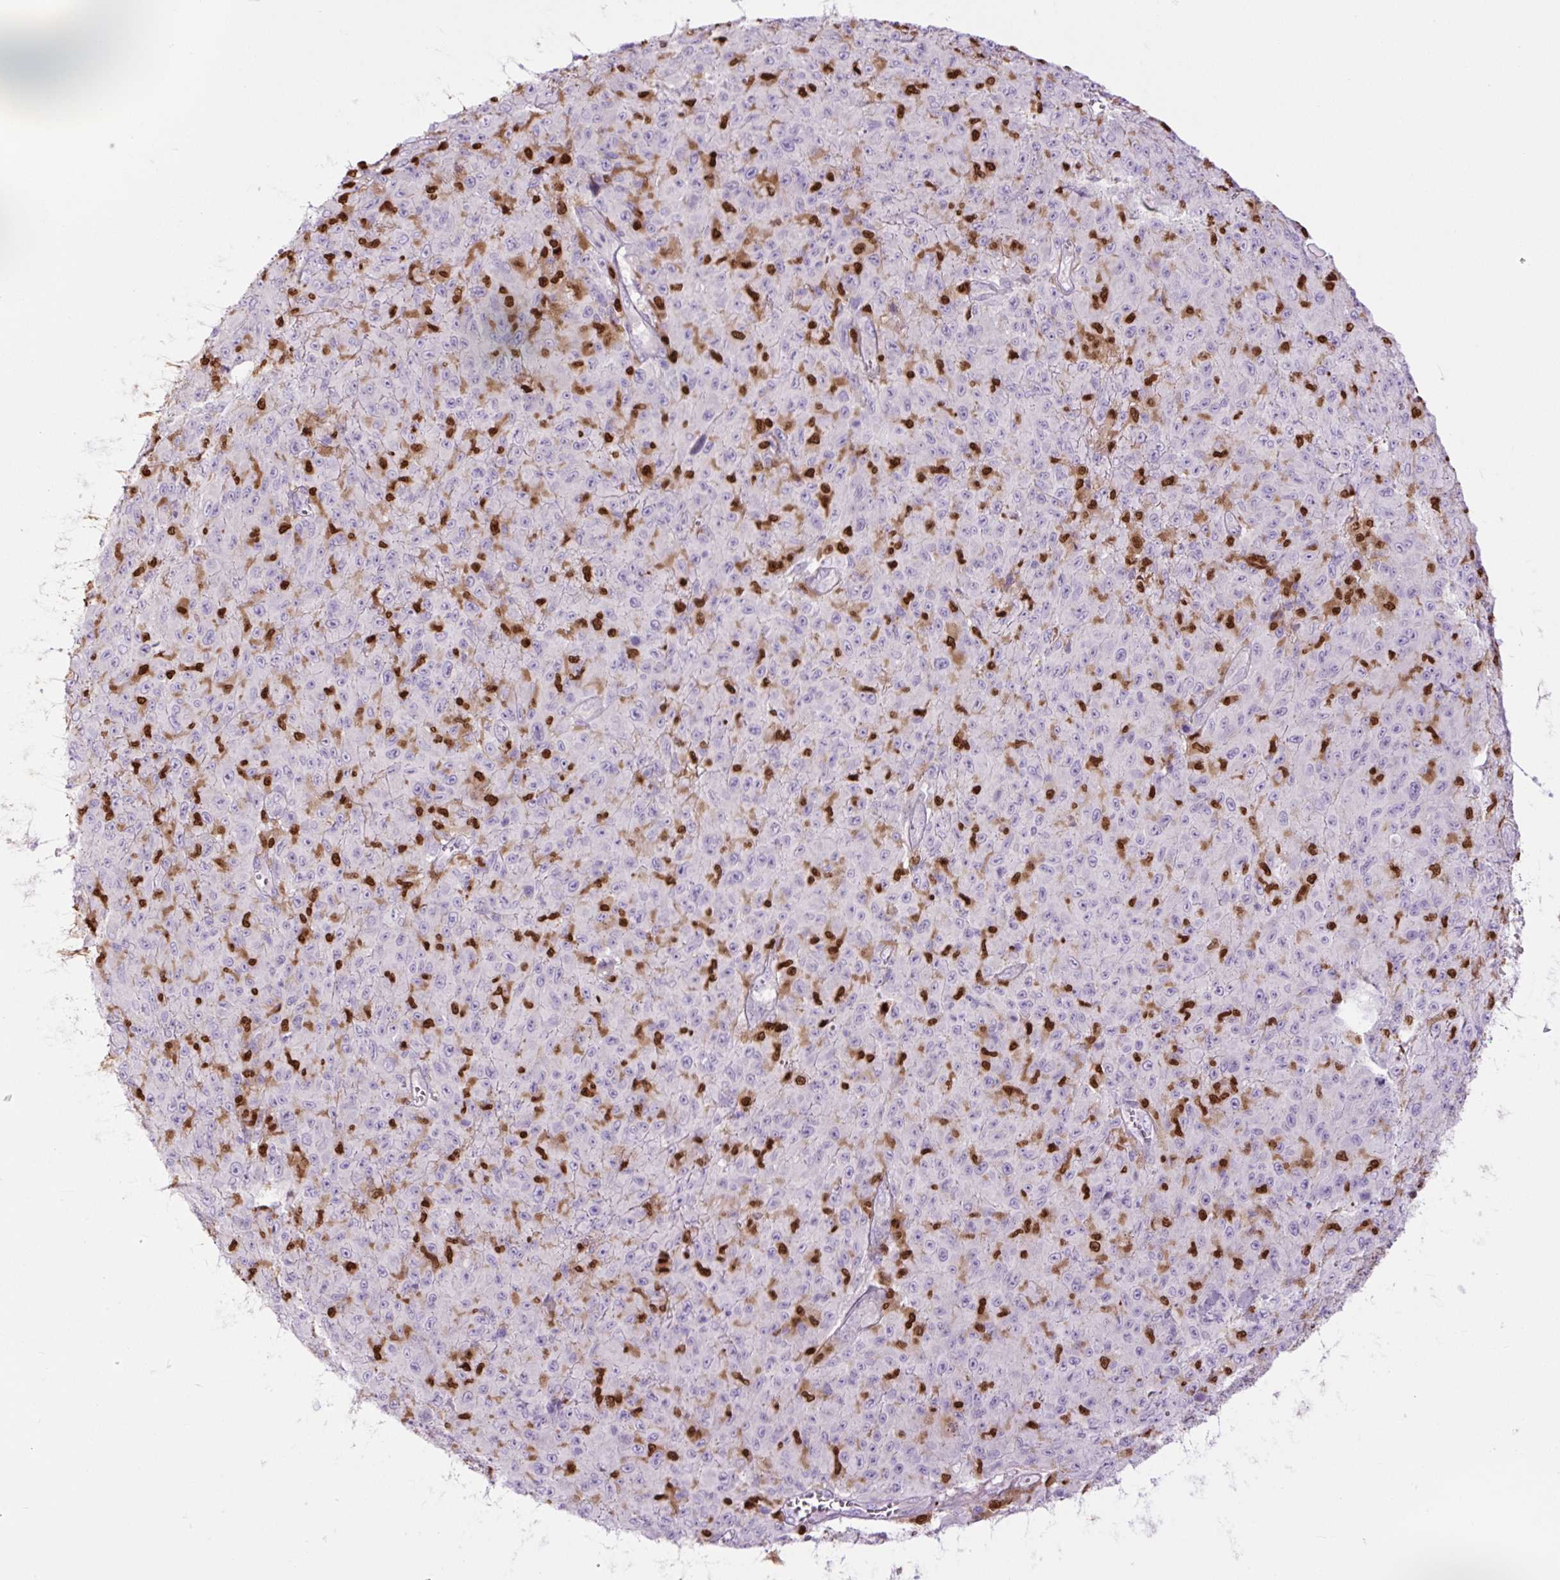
{"staining": {"intensity": "negative", "quantity": "none", "location": "none"}, "tissue": "melanoma", "cell_type": "Tumor cells", "image_type": "cancer", "snomed": [{"axis": "morphology", "description": "Malignant melanoma, NOS"}, {"axis": "topography", "description": "Skin"}], "caption": "Immunohistochemical staining of human malignant melanoma shows no significant staining in tumor cells. The staining was performed using DAB (3,3'-diaminobenzidine) to visualize the protein expression in brown, while the nuclei were stained in blue with hematoxylin (Magnification: 20x).", "gene": "SPI1", "patient": {"sex": "male", "age": 46}}